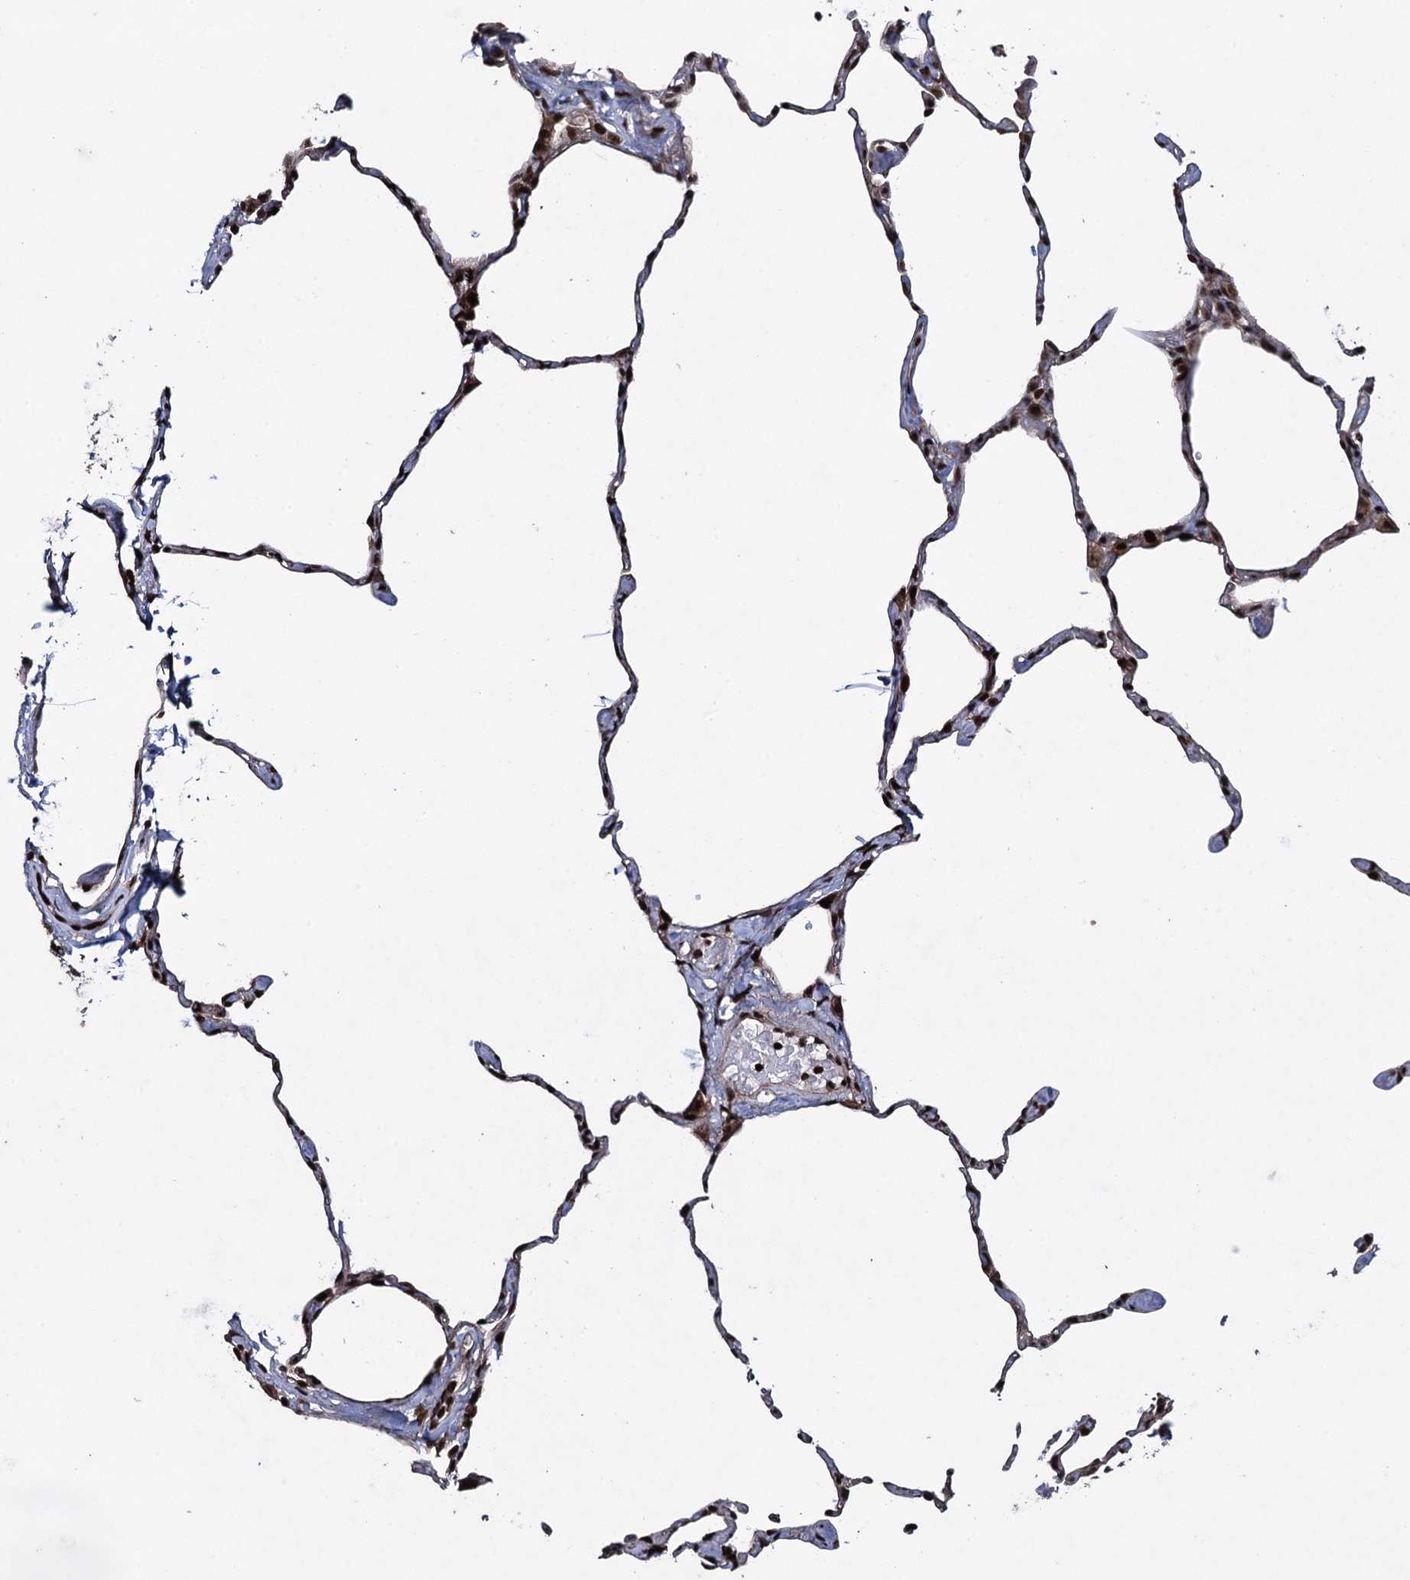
{"staining": {"intensity": "moderate", "quantity": ">75%", "location": "nuclear"}, "tissue": "lung", "cell_type": "Alveolar cells", "image_type": "normal", "snomed": [{"axis": "morphology", "description": "Normal tissue, NOS"}, {"axis": "topography", "description": "Lung"}], "caption": "Protein staining of normal lung displays moderate nuclear staining in approximately >75% of alveolar cells.", "gene": "ZNF169", "patient": {"sex": "male", "age": 65}}